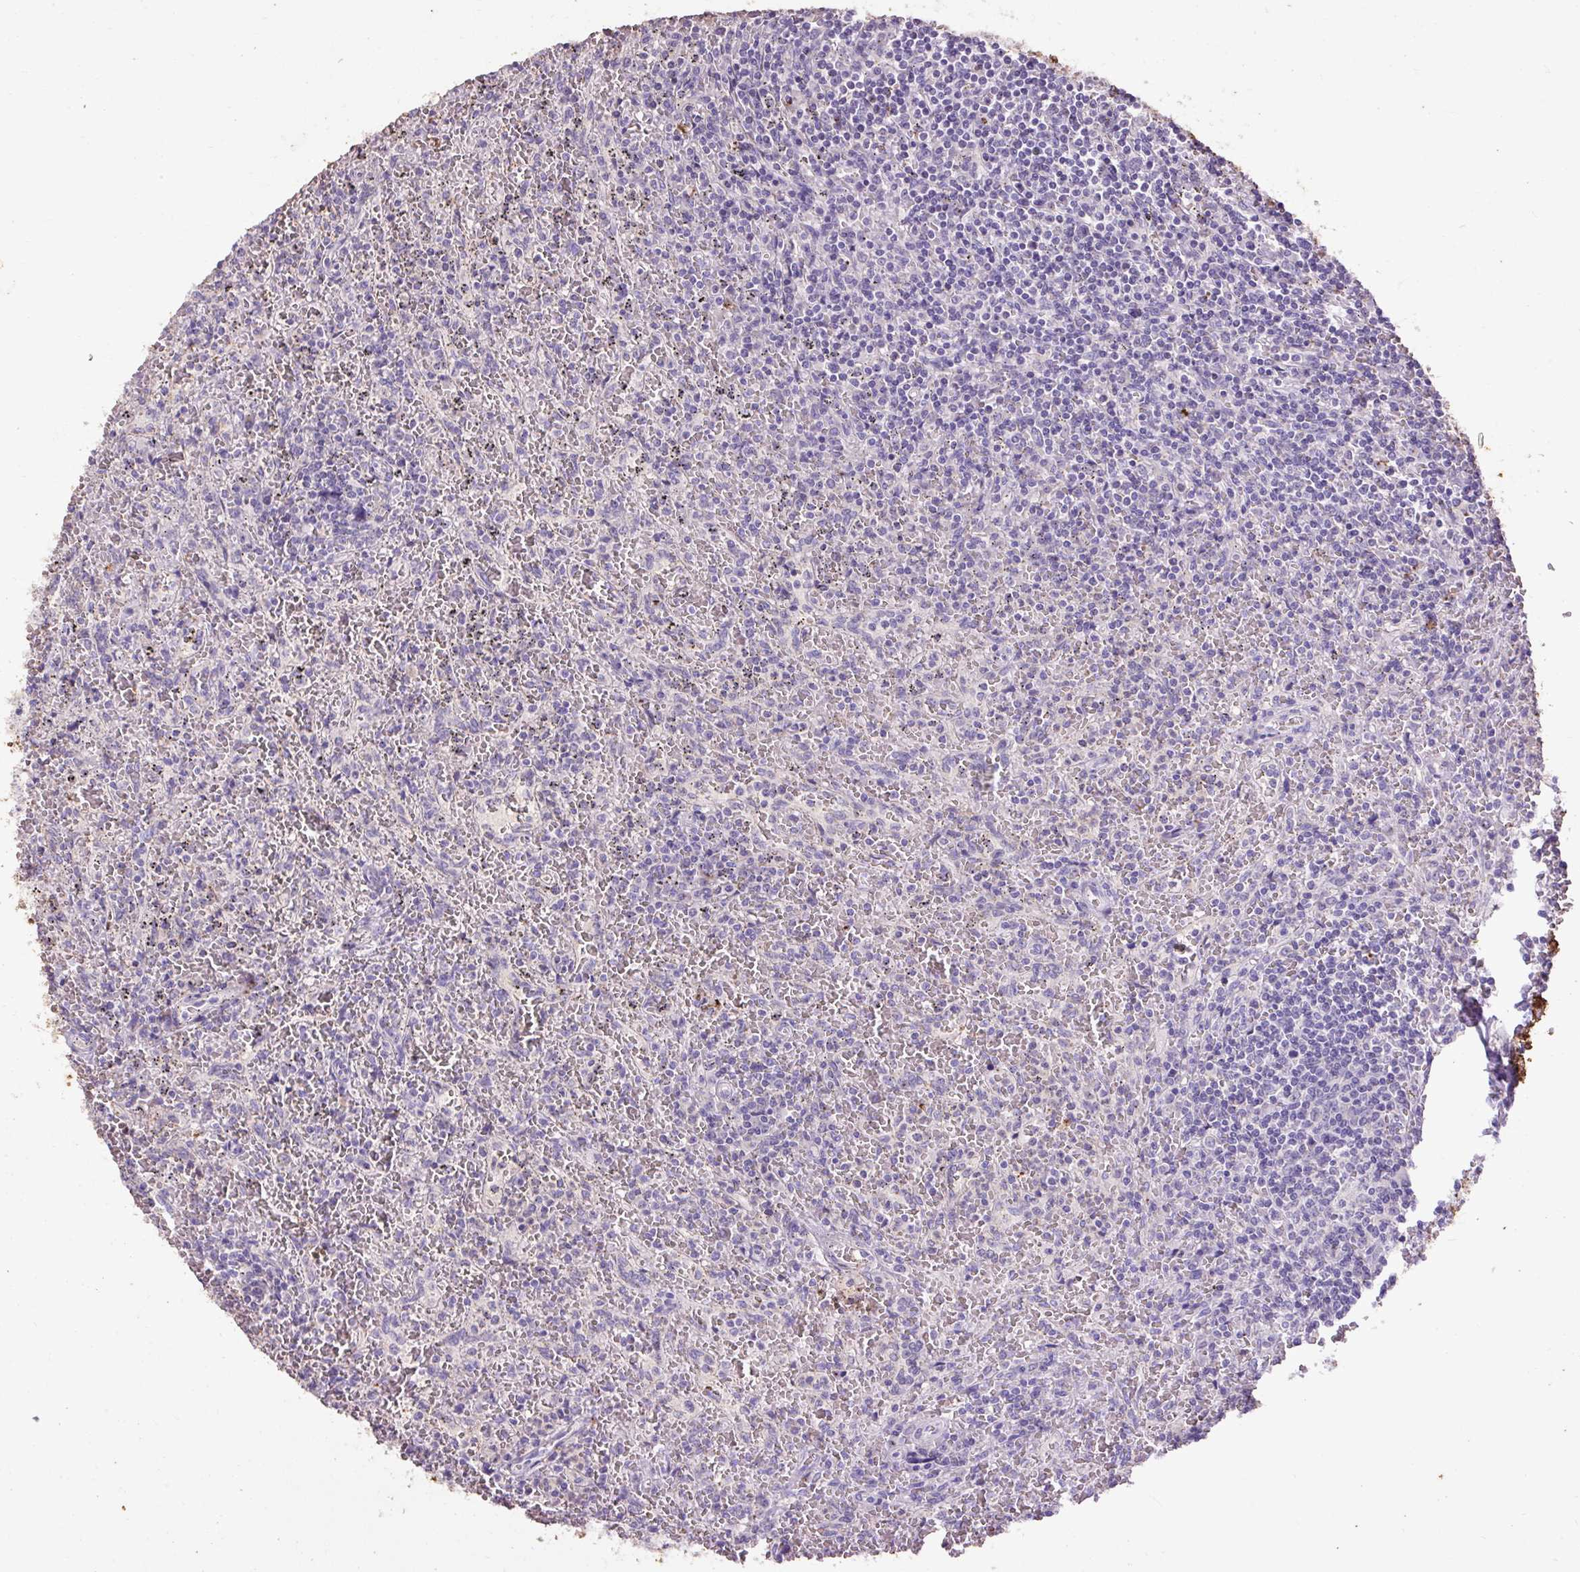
{"staining": {"intensity": "negative", "quantity": "none", "location": "none"}, "tissue": "lymphoma", "cell_type": "Tumor cells", "image_type": "cancer", "snomed": [{"axis": "morphology", "description": "Malignant lymphoma, non-Hodgkin's type, Low grade"}, {"axis": "topography", "description": "Spleen"}], "caption": "There is no significant staining in tumor cells of low-grade malignant lymphoma, non-Hodgkin's type.", "gene": "LRTM2", "patient": {"sex": "female", "age": 64}}